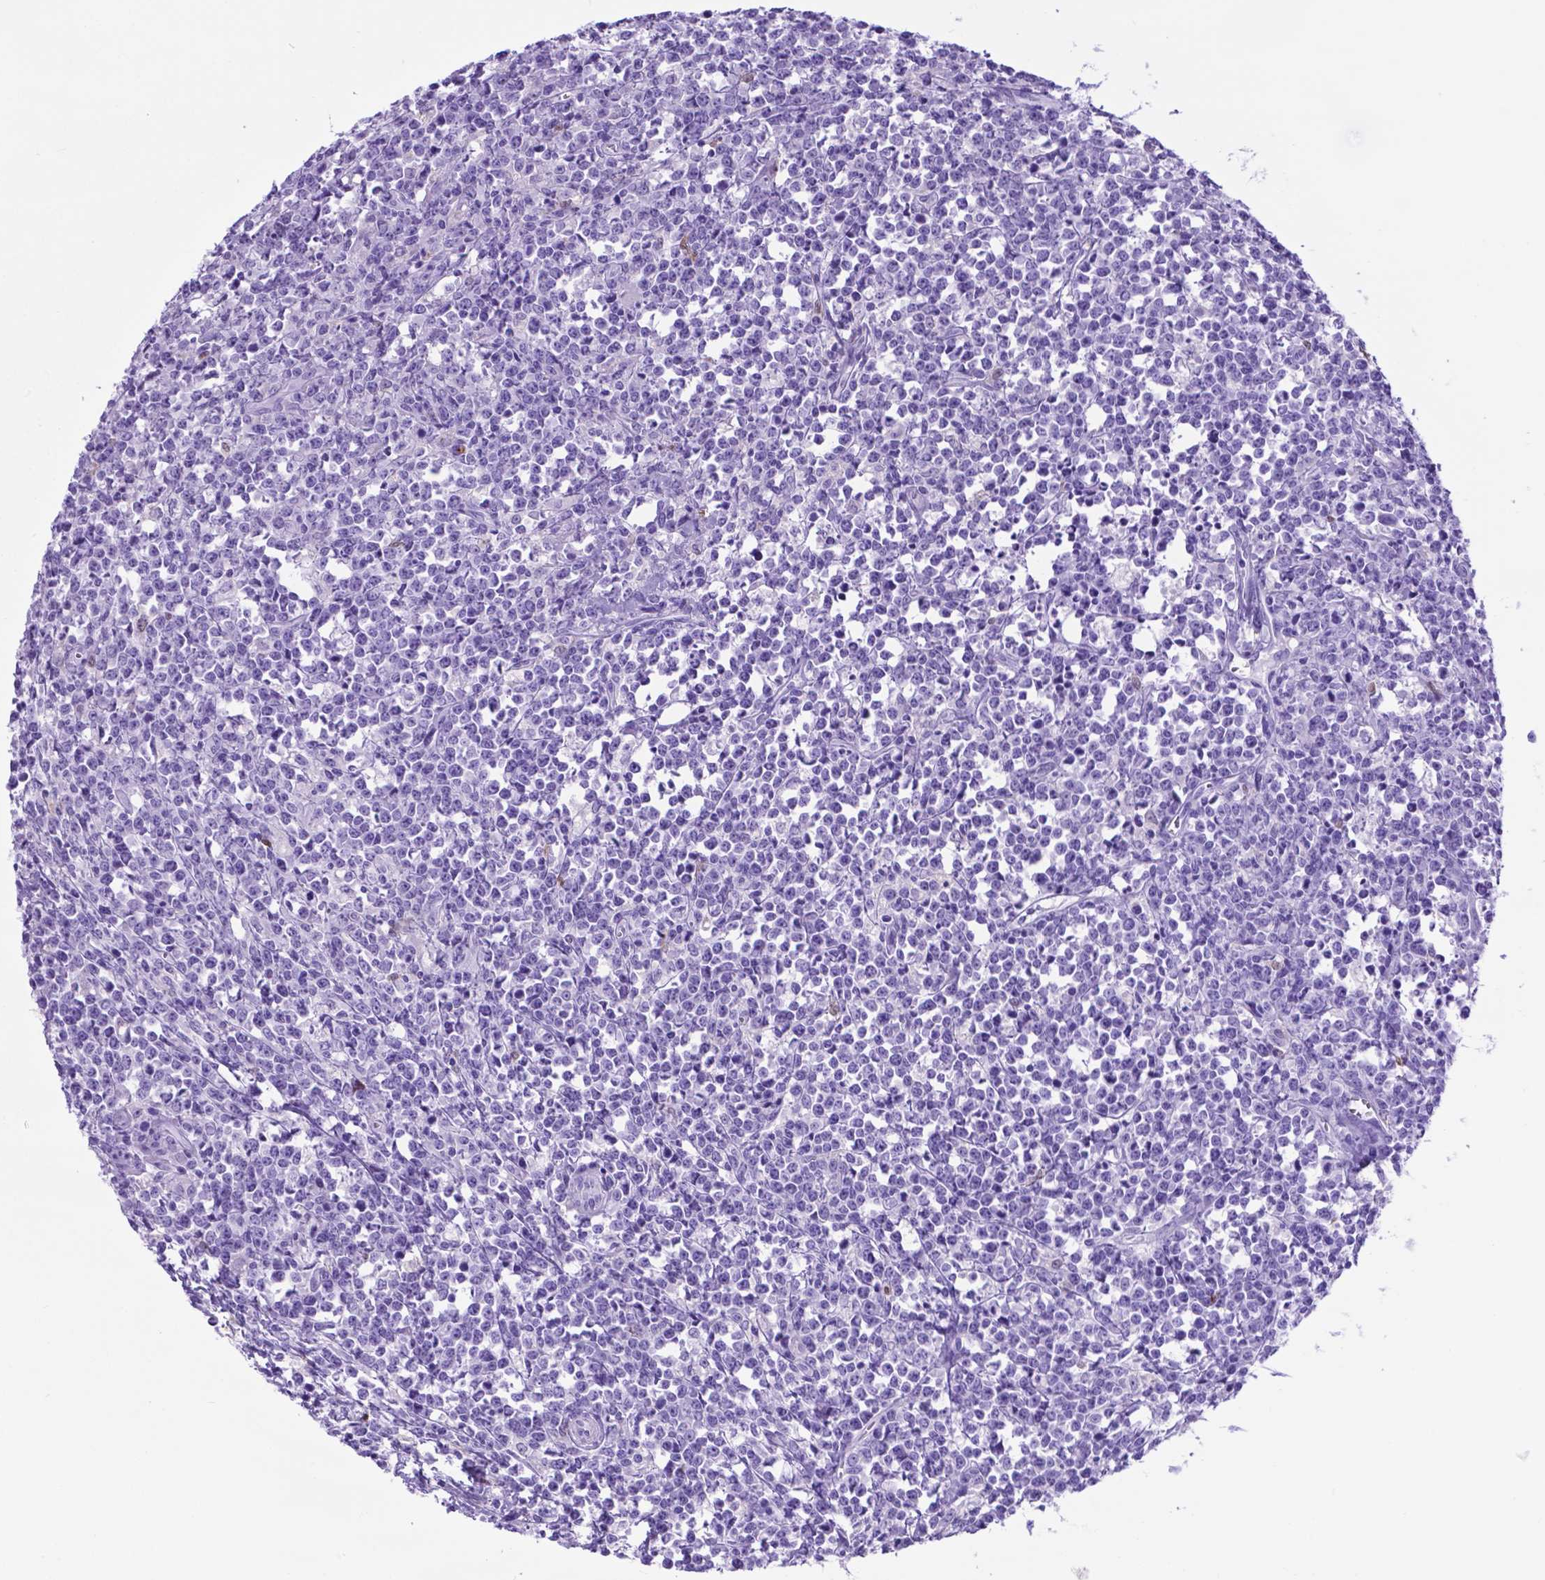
{"staining": {"intensity": "negative", "quantity": "none", "location": "none"}, "tissue": "lymphoma", "cell_type": "Tumor cells", "image_type": "cancer", "snomed": [{"axis": "morphology", "description": "Malignant lymphoma, non-Hodgkin's type, High grade"}, {"axis": "topography", "description": "Small intestine"}], "caption": "The immunohistochemistry (IHC) photomicrograph has no significant expression in tumor cells of lymphoma tissue.", "gene": "LZTR1", "patient": {"sex": "female", "age": 56}}